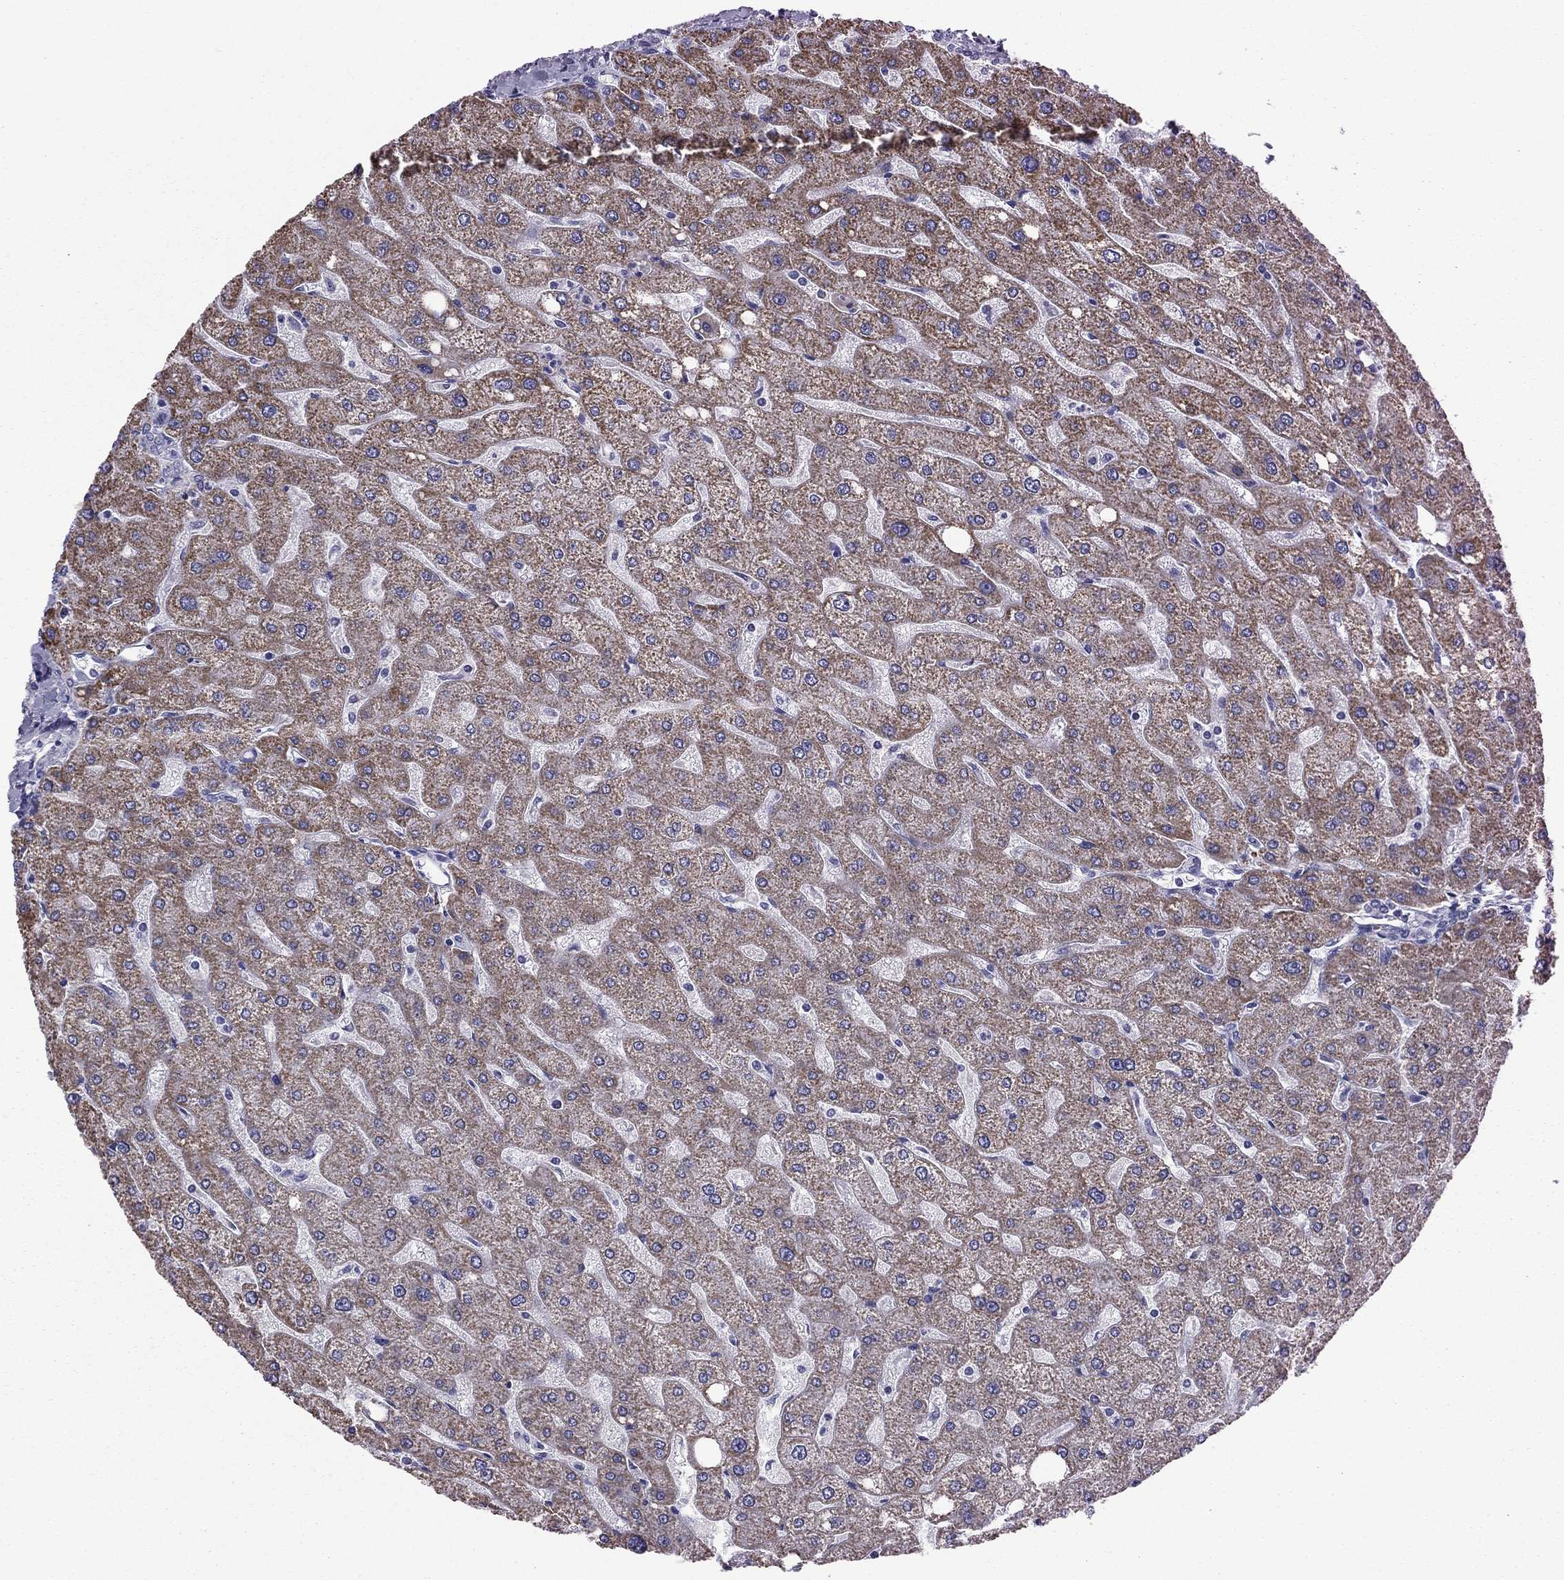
{"staining": {"intensity": "negative", "quantity": "none", "location": "none"}, "tissue": "liver", "cell_type": "Cholangiocytes", "image_type": "normal", "snomed": [{"axis": "morphology", "description": "Normal tissue, NOS"}, {"axis": "topography", "description": "Liver"}], "caption": "A high-resolution micrograph shows immunohistochemistry staining of normal liver, which shows no significant staining in cholangiocytes.", "gene": "ACADSB", "patient": {"sex": "male", "age": 67}}